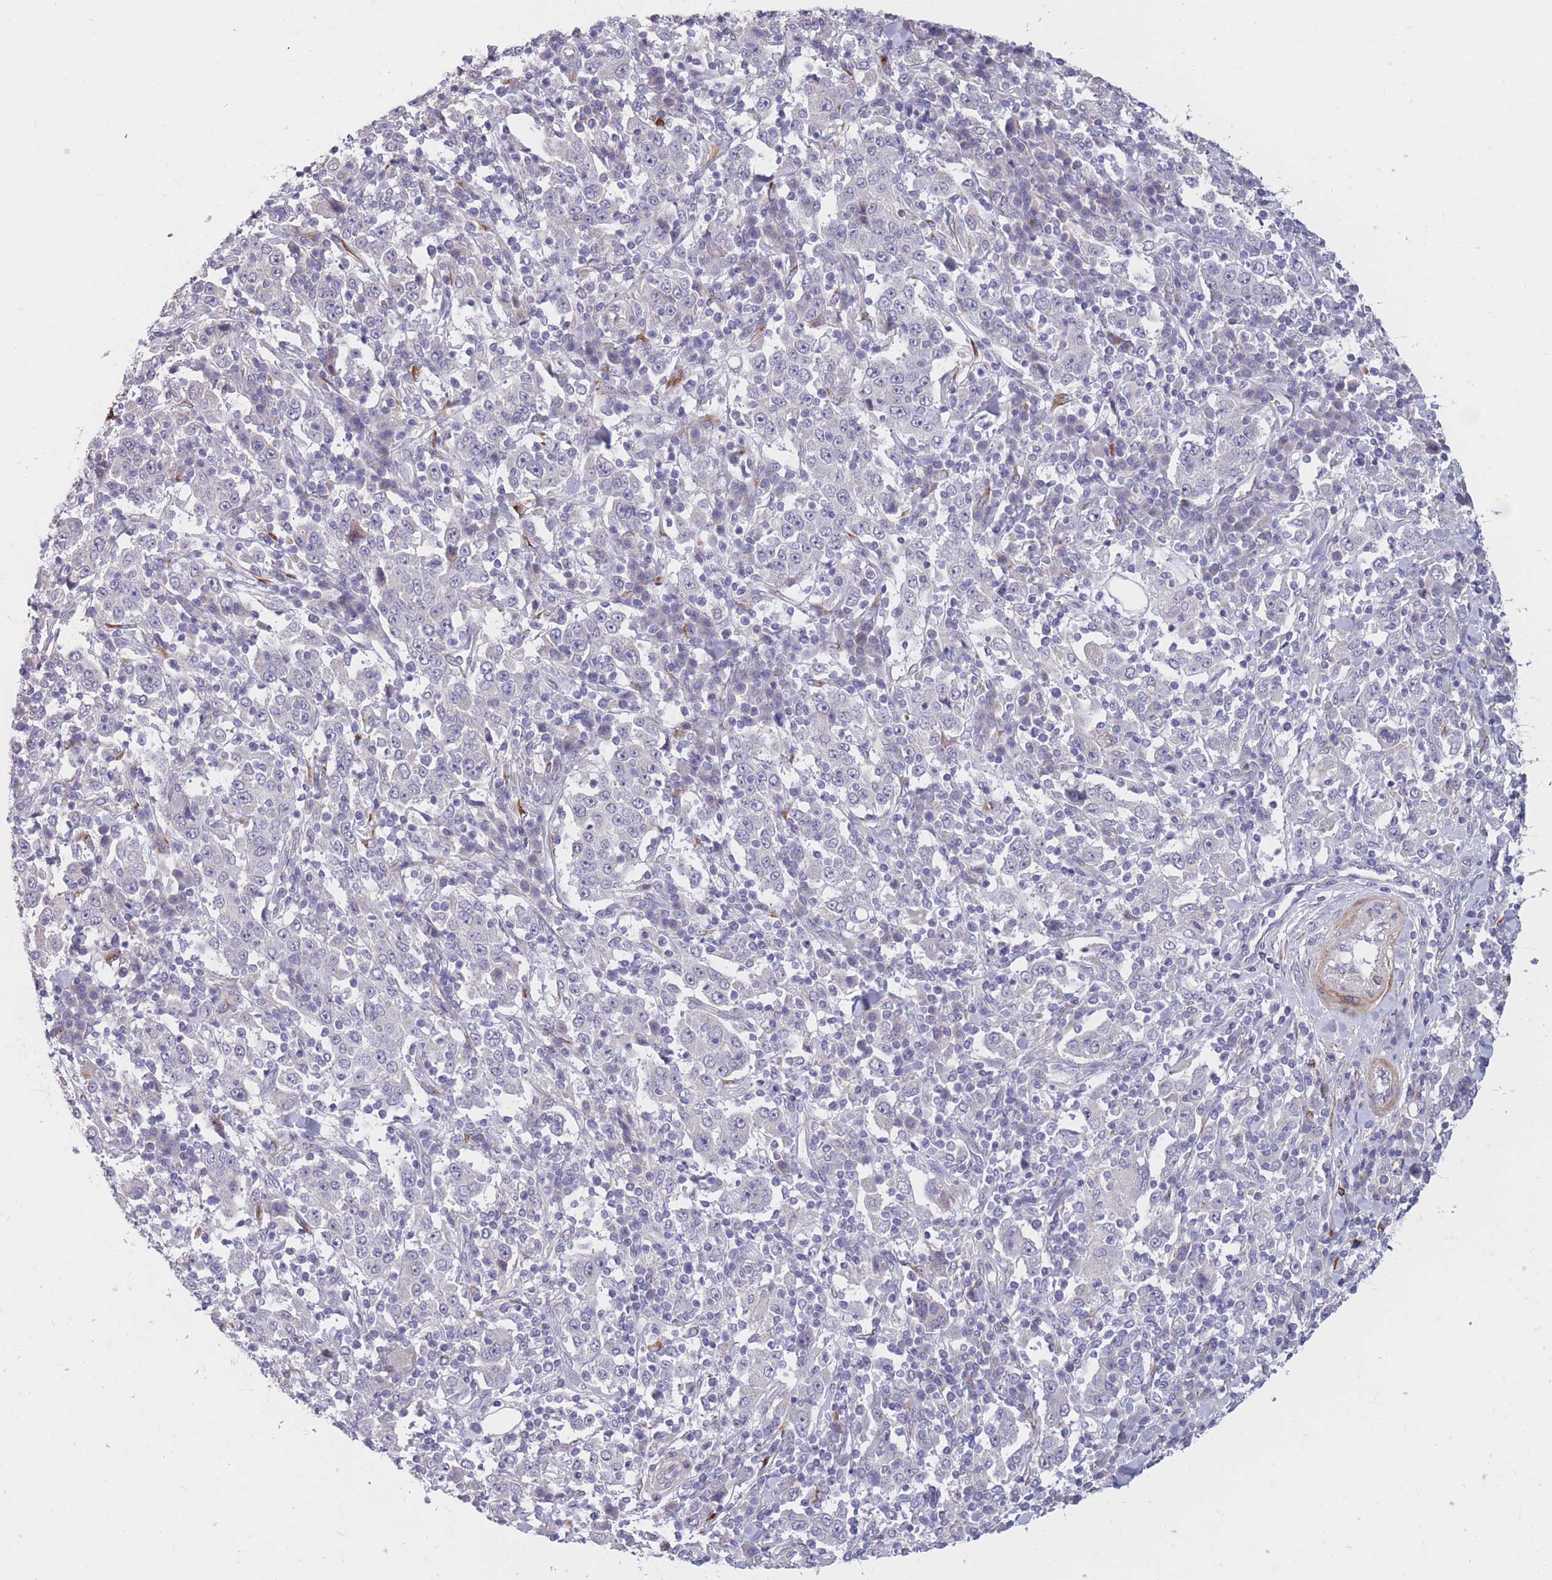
{"staining": {"intensity": "negative", "quantity": "none", "location": "none"}, "tissue": "stomach cancer", "cell_type": "Tumor cells", "image_type": "cancer", "snomed": [{"axis": "morphology", "description": "Normal tissue, NOS"}, {"axis": "morphology", "description": "Adenocarcinoma, NOS"}, {"axis": "topography", "description": "Stomach, upper"}, {"axis": "topography", "description": "Stomach"}], "caption": "The histopathology image shows no staining of tumor cells in stomach cancer (adenocarcinoma).", "gene": "CCNQ", "patient": {"sex": "male", "age": 59}}